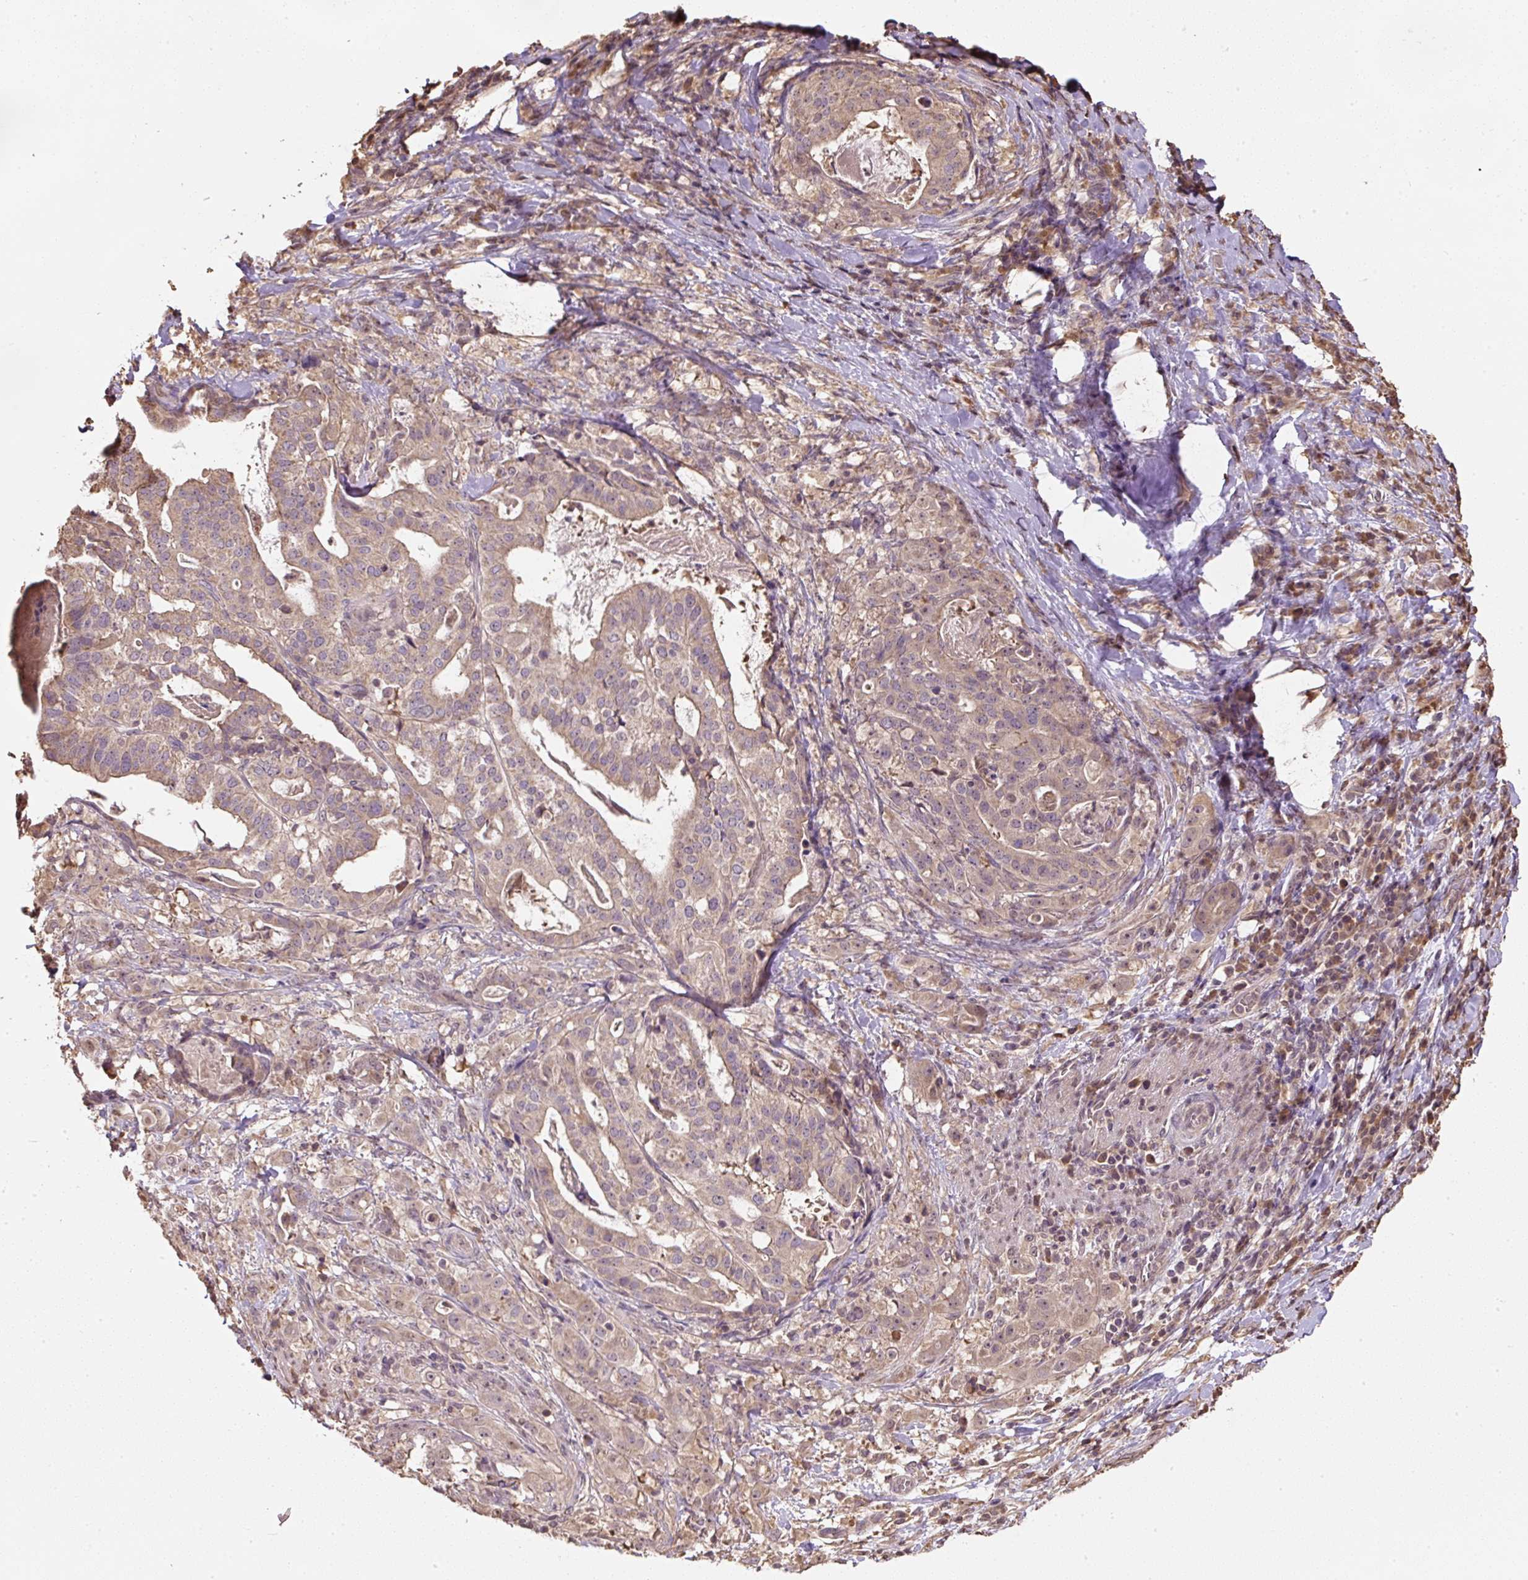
{"staining": {"intensity": "weak", "quantity": ">75%", "location": "cytoplasmic/membranous,nuclear"}, "tissue": "stomach cancer", "cell_type": "Tumor cells", "image_type": "cancer", "snomed": [{"axis": "morphology", "description": "Adenocarcinoma, NOS"}, {"axis": "topography", "description": "Stomach"}], "caption": "Tumor cells exhibit low levels of weak cytoplasmic/membranous and nuclear staining in about >75% of cells in human adenocarcinoma (stomach).", "gene": "TMEM170B", "patient": {"sex": "male", "age": 48}}